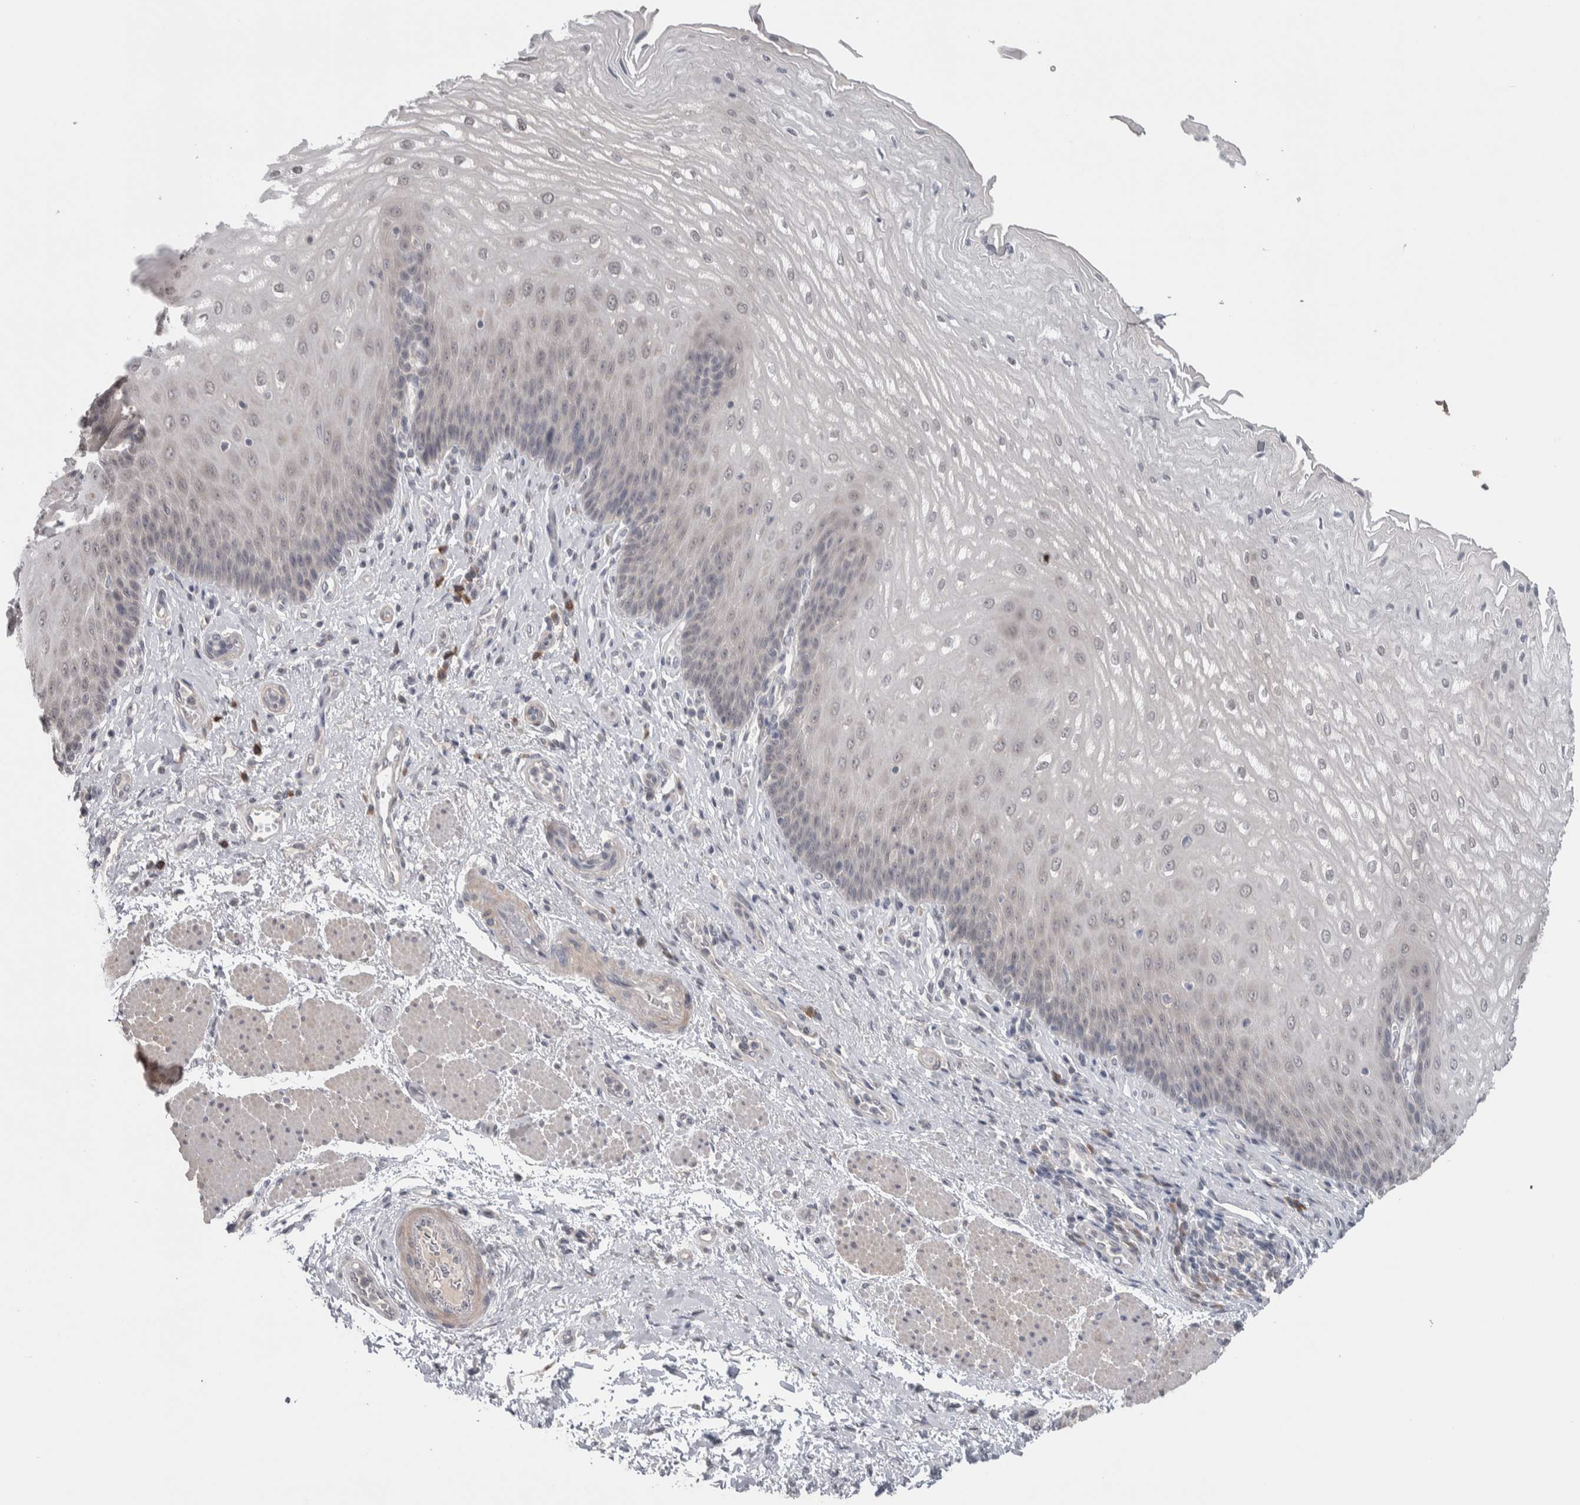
{"staining": {"intensity": "weak", "quantity": "<25%", "location": "nuclear"}, "tissue": "esophagus", "cell_type": "Squamous epithelial cells", "image_type": "normal", "snomed": [{"axis": "morphology", "description": "Normal tissue, NOS"}, {"axis": "topography", "description": "Esophagus"}], "caption": "DAB immunohistochemical staining of unremarkable esophagus shows no significant positivity in squamous epithelial cells. The staining is performed using DAB brown chromogen with nuclei counter-stained in using hematoxylin.", "gene": "CUL2", "patient": {"sex": "male", "age": 54}}